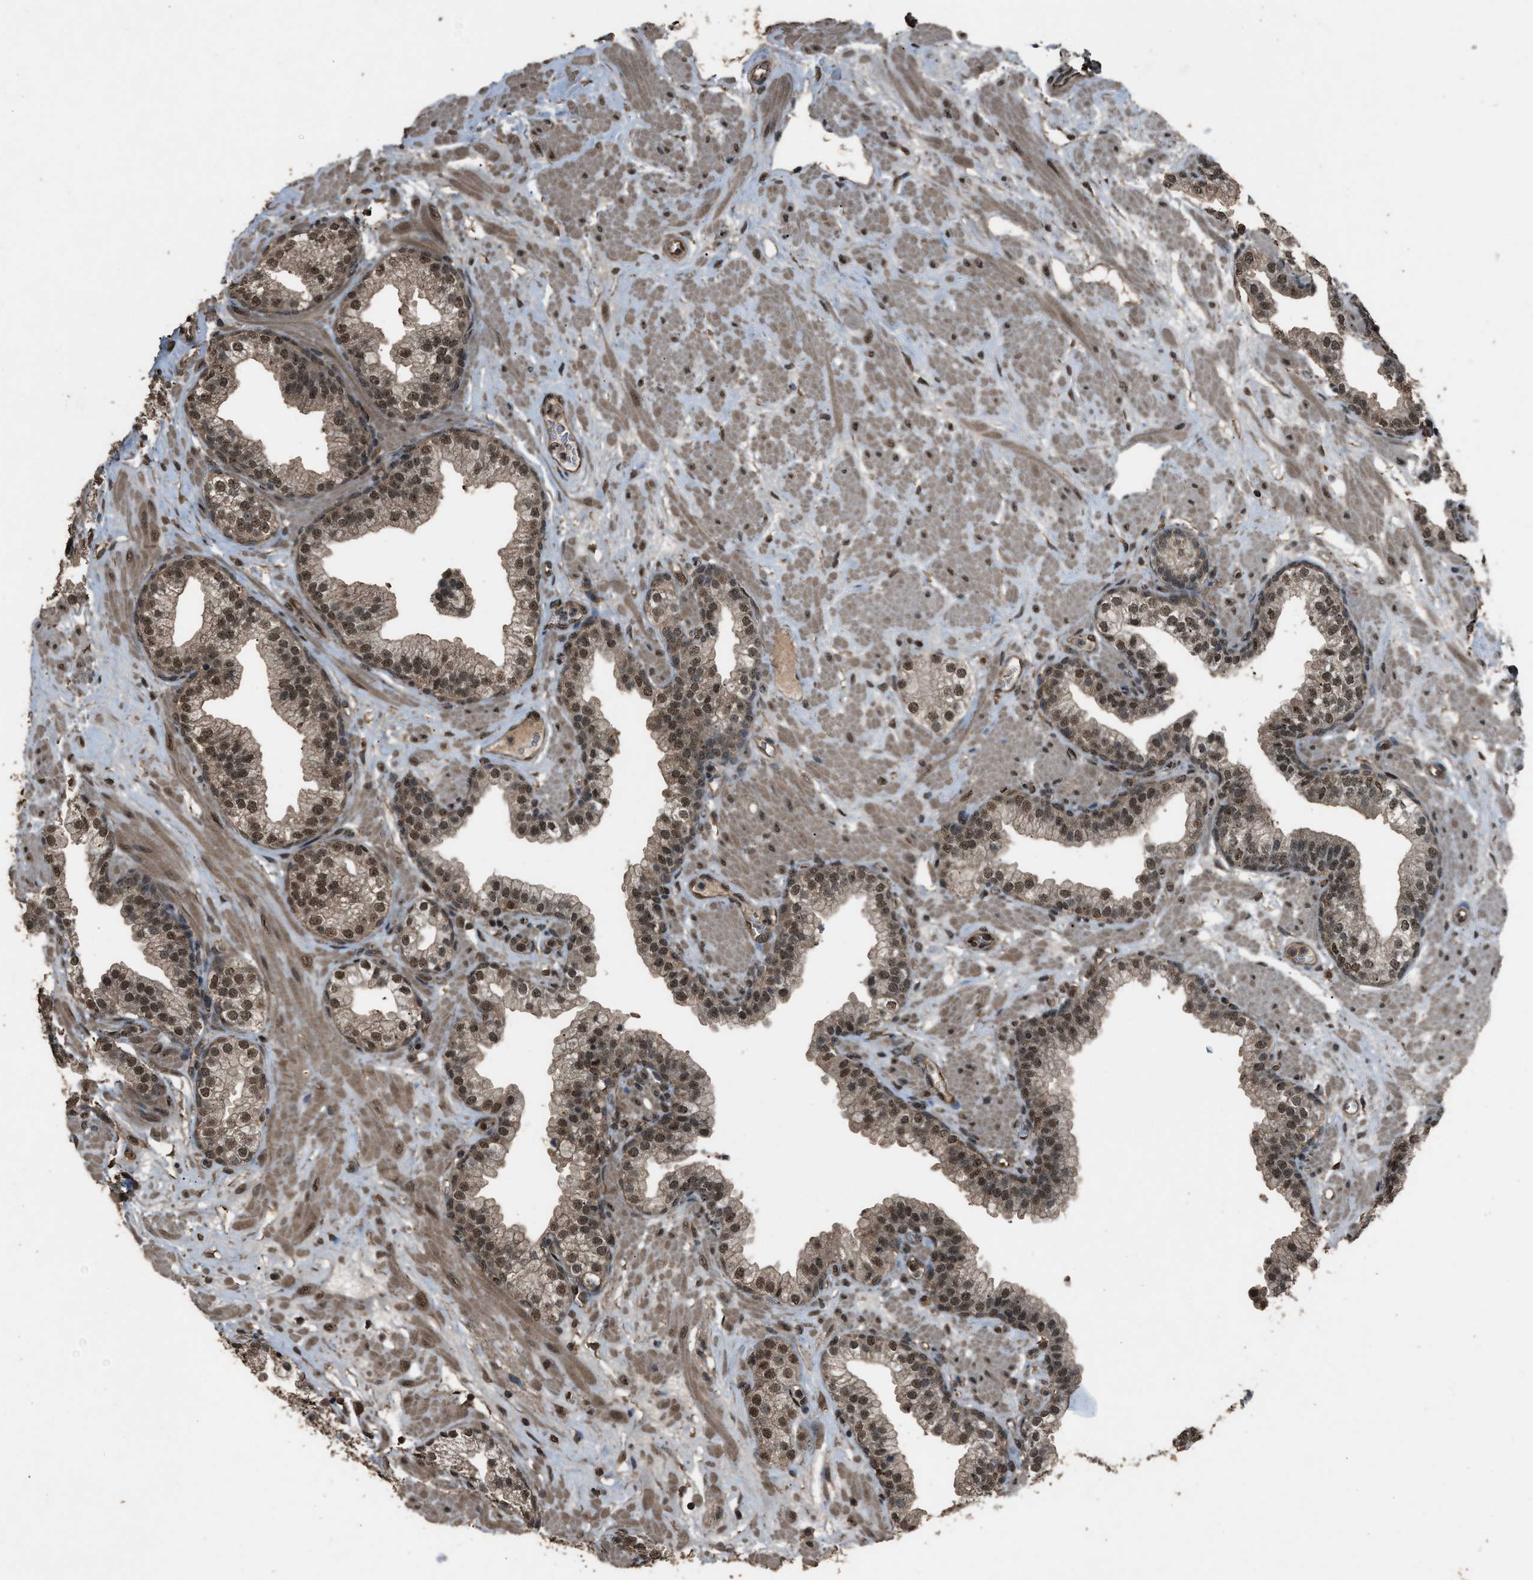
{"staining": {"intensity": "moderate", "quantity": ">75%", "location": "nuclear"}, "tissue": "prostate", "cell_type": "Glandular cells", "image_type": "normal", "snomed": [{"axis": "morphology", "description": "Normal tissue, NOS"}, {"axis": "morphology", "description": "Urothelial carcinoma, Low grade"}, {"axis": "topography", "description": "Urinary bladder"}, {"axis": "topography", "description": "Prostate"}], "caption": "A high-resolution histopathology image shows immunohistochemistry (IHC) staining of unremarkable prostate, which exhibits moderate nuclear staining in approximately >75% of glandular cells.", "gene": "SERTAD2", "patient": {"sex": "male", "age": 60}}